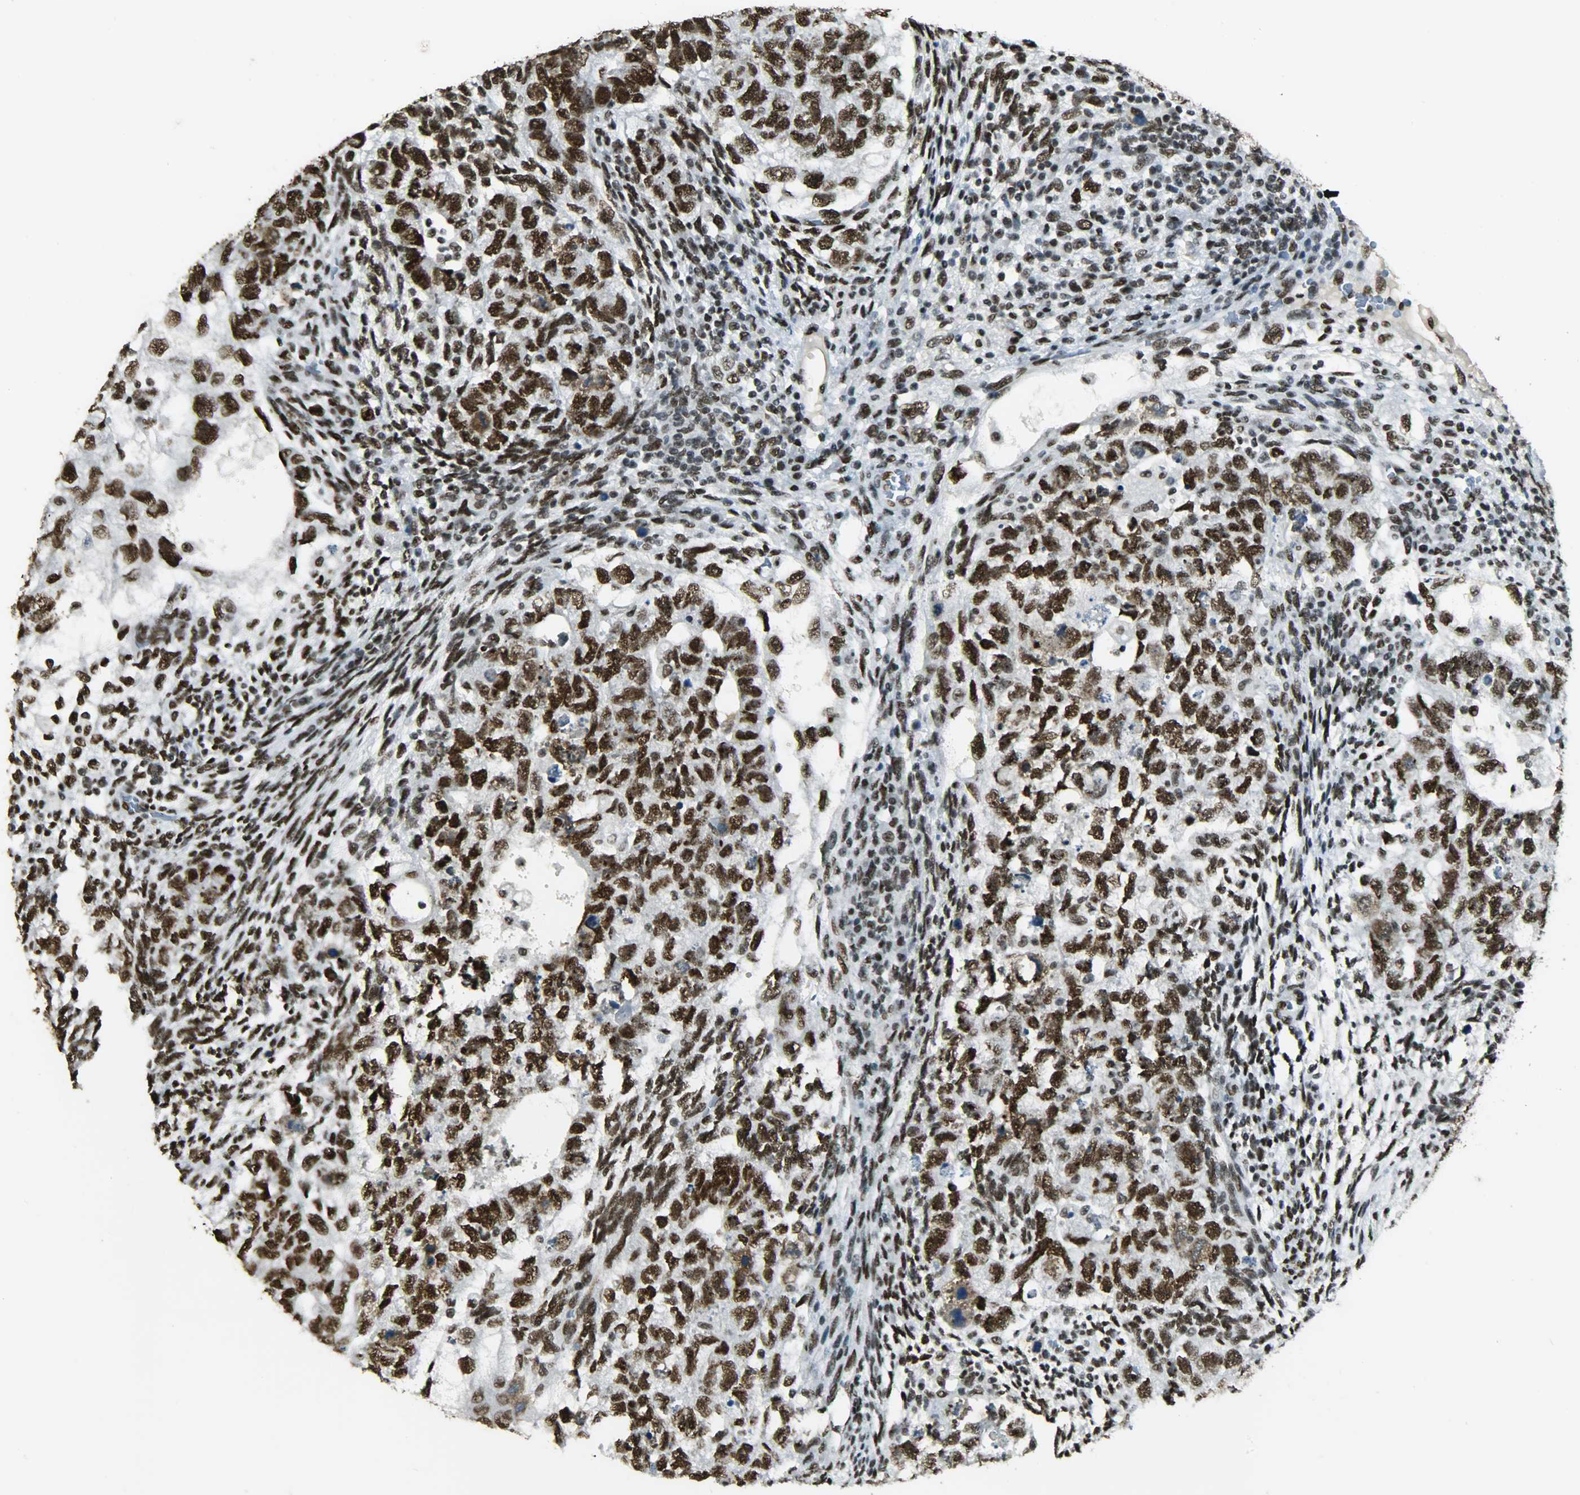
{"staining": {"intensity": "strong", "quantity": ">75%", "location": "nuclear"}, "tissue": "testis cancer", "cell_type": "Tumor cells", "image_type": "cancer", "snomed": [{"axis": "morphology", "description": "Normal tissue, NOS"}, {"axis": "morphology", "description": "Carcinoma, Embryonal, NOS"}, {"axis": "topography", "description": "Testis"}], "caption": "This image displays immunohistochemistry (IHC) staining of testis embryonal carcinoma, with high strong nuclear positivity in approximately >75% of tumor cells.", "gene": "MYEF2", "patient": {"sex": "male", "age": 36}}